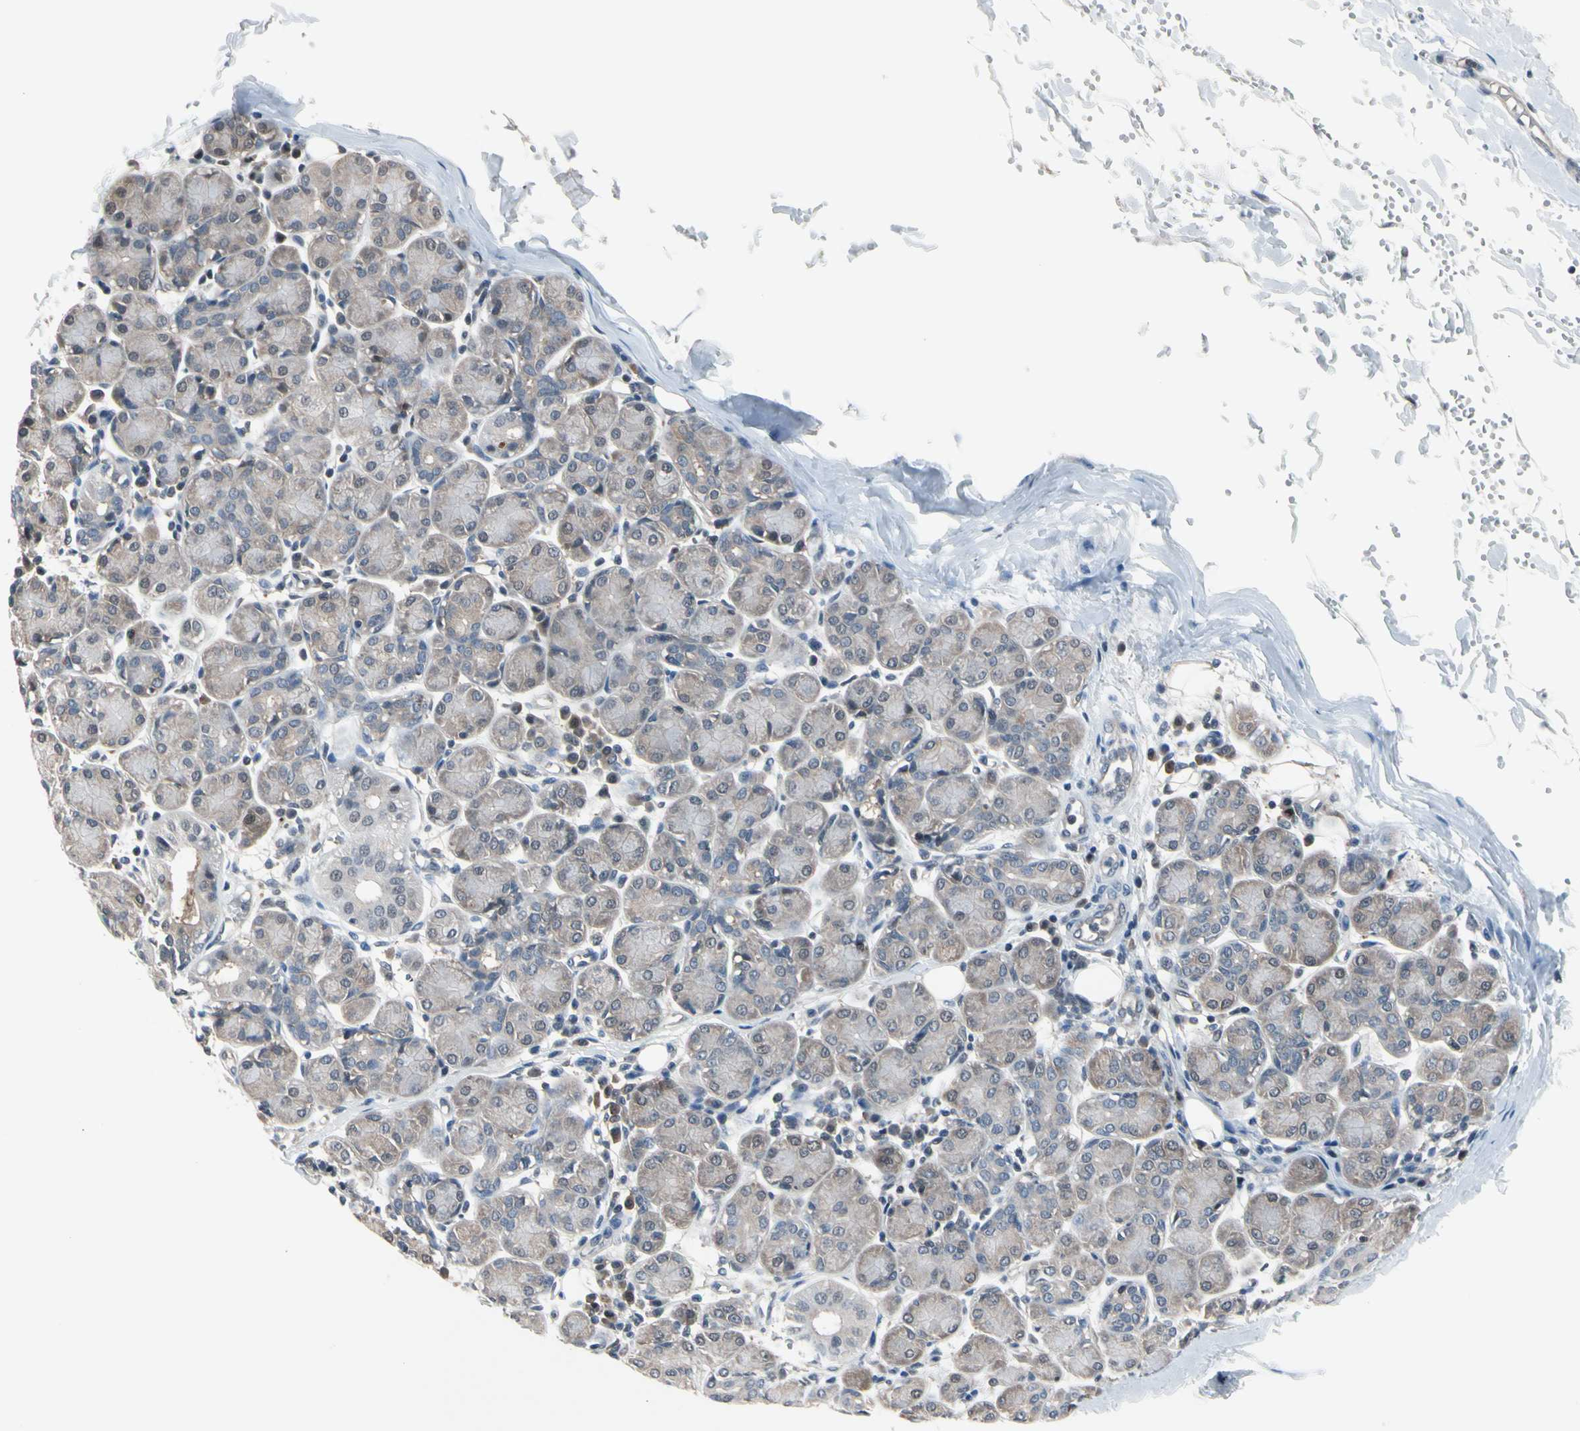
{"staining": {"intensity": "weak", "quantity": ">75%", "location": "cytoplasmic/membranous"}, "tissue": "salivary gland", "cell_type": "Glandular cells", "image_type": "normal", "snomed": [{"axis": "morphology", "description": "Normal tissue, NOS"}, {"axis": "morphology", "description": "Inflammation, NOS"}, {"axis": "topography", "description": "Lymph node"}, {"axis": "topography", "description": "Salivary gland"}], "caption": "The immunohistochemical stain shows weak cytoplasmic/membranous staining in glandular cells of unremarkable salivary gland. (DAB (3,3'-diaminobenzidine) = brown stain, brightfield microscopy at high magnification).", "gene": "ENSG00000256646", "patient": {"sex": "male", "age": 3}}